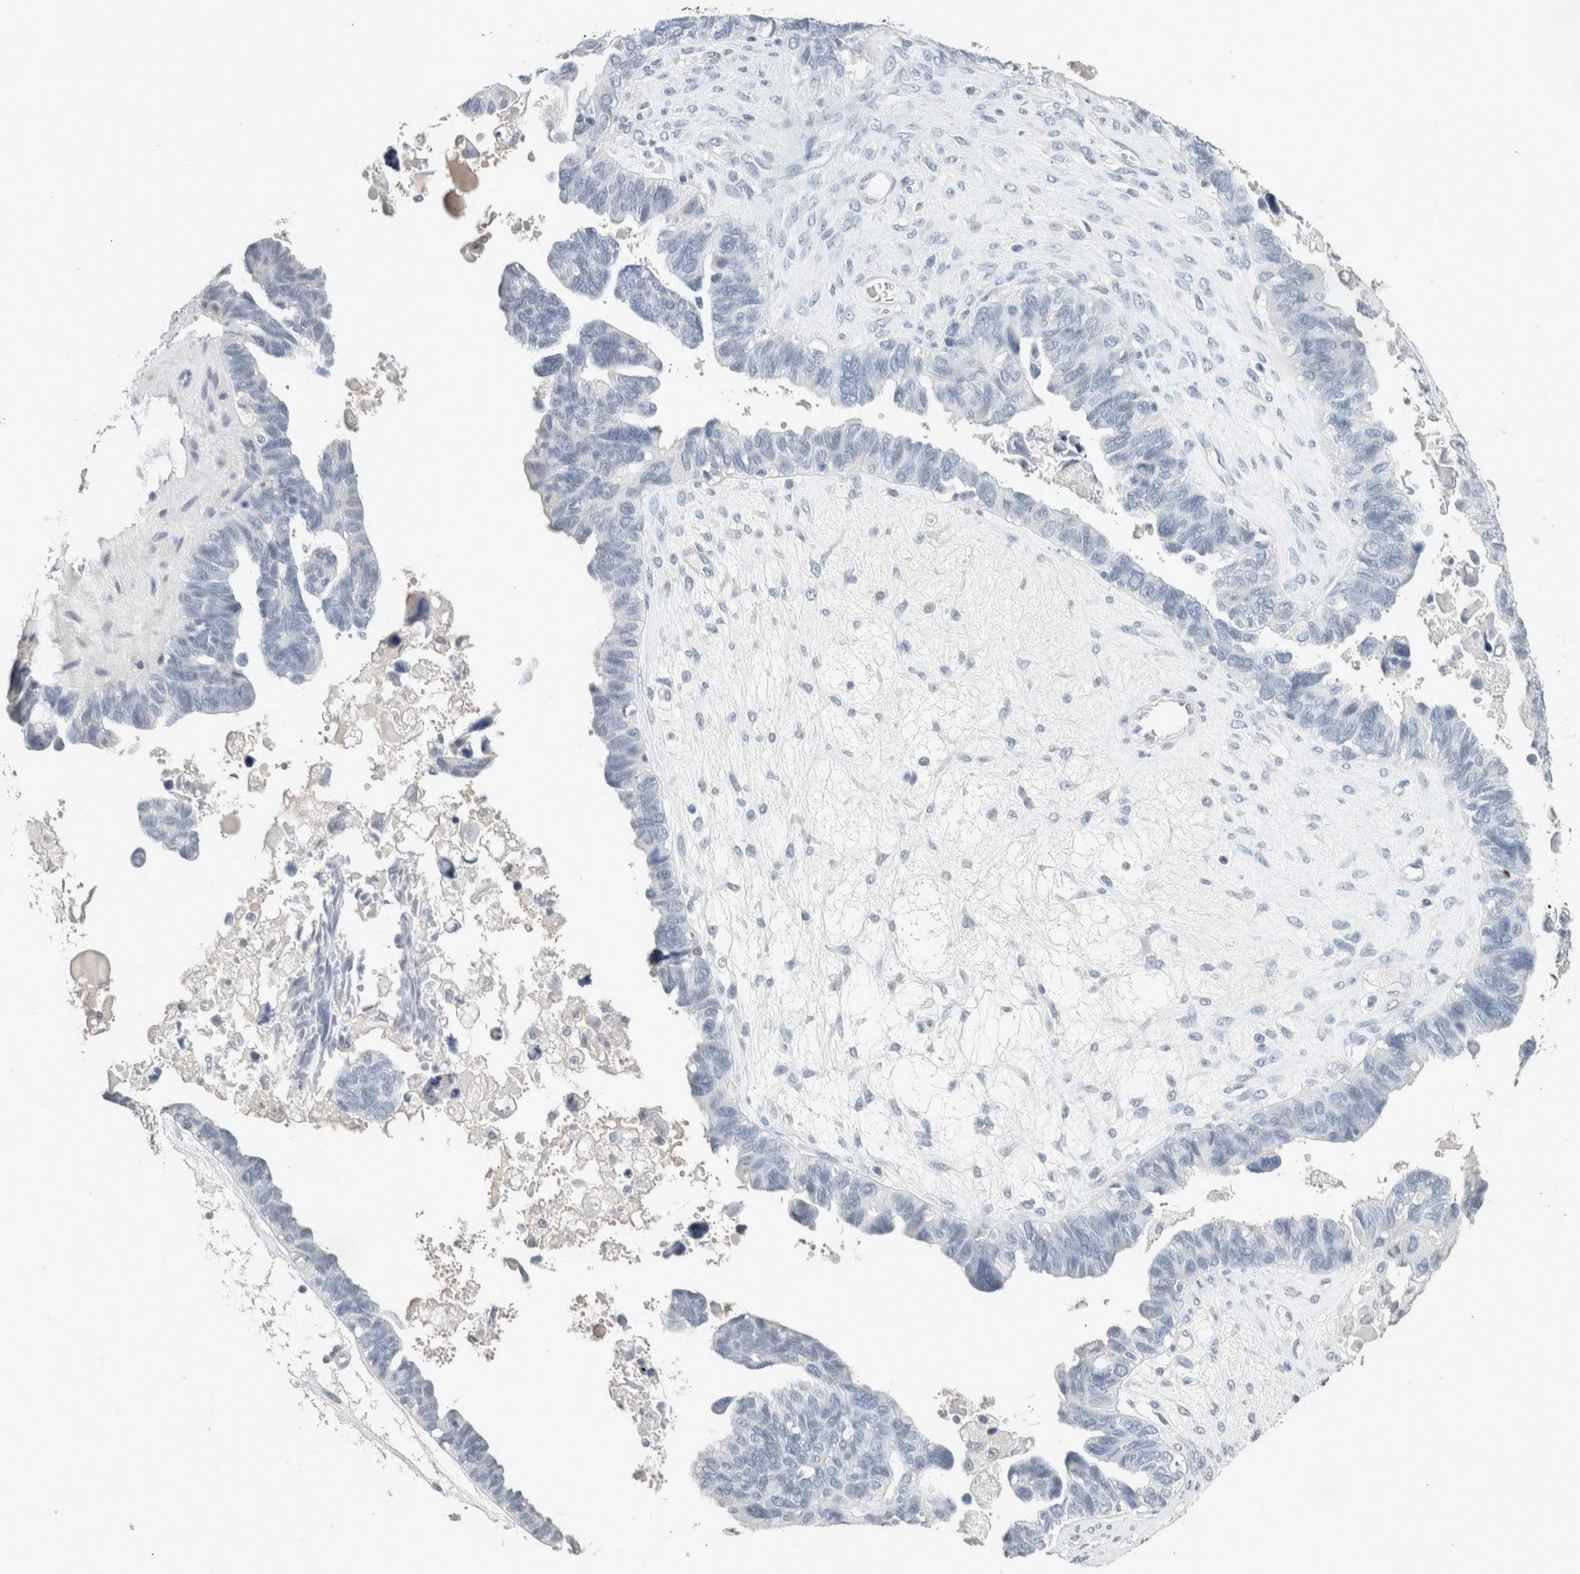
{"staining": {"intensity": "negative", "quantity": "none", "location": "none"}, "tissue": "ovarian cancer", "cell_type": "Tumor cells", "image_type": "cancer", "snomed": [{"axis": "morphology", "description": "Cystadenocarcinoma, serous, NOS"}, {"axis": "topography", "description": "Ovary"}], "caption": "Human ovarian cancer (serous cystadenocarcinoma) stained for a protein using immunohistochemistry (IHC) shows no expression in tumor cells.", "gene": "CRAT", "patient": {"sex": "female", "age": 79}}